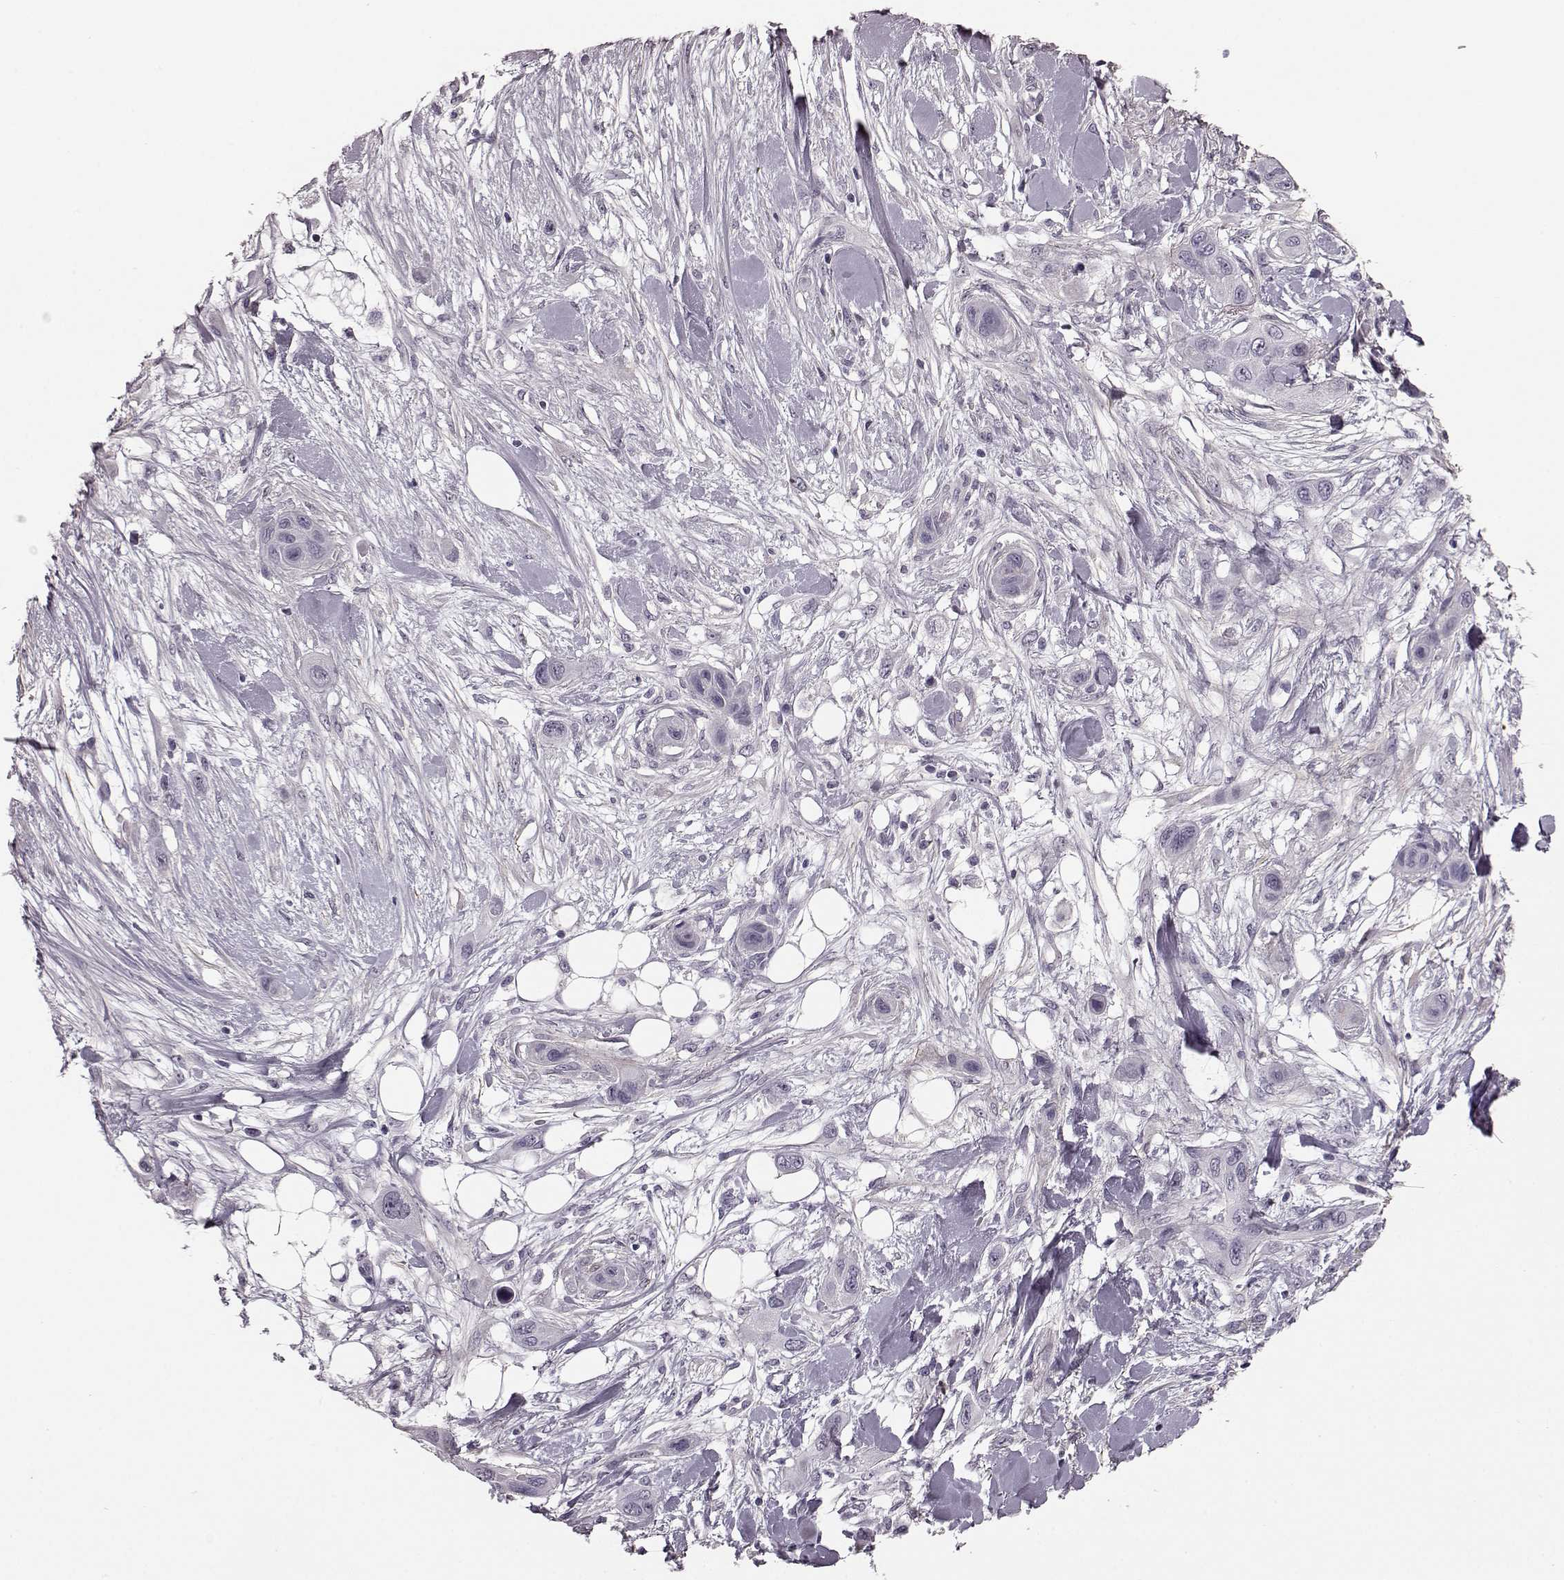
{"staining": {"intensity": "negative", "quantity": "none", "location": "none"}, "tissue": "skin cancer", "cell_type": "Tumor cells", "image_type": "cancer", "snomed": [{"axis": "morphology", "description": "Squamous cell carcinoma, NOS"}, {"axis": "topography", "description": "Skin"}], "caption": "High magnification brightfield microscopy of skin cancer stained with DAB (brown) and counterstained with hematoxylin (blue): tumor cells show no significant positivity.", "gene": "SLCO3A1", "patient": {"sex": "male", "age": 79}}